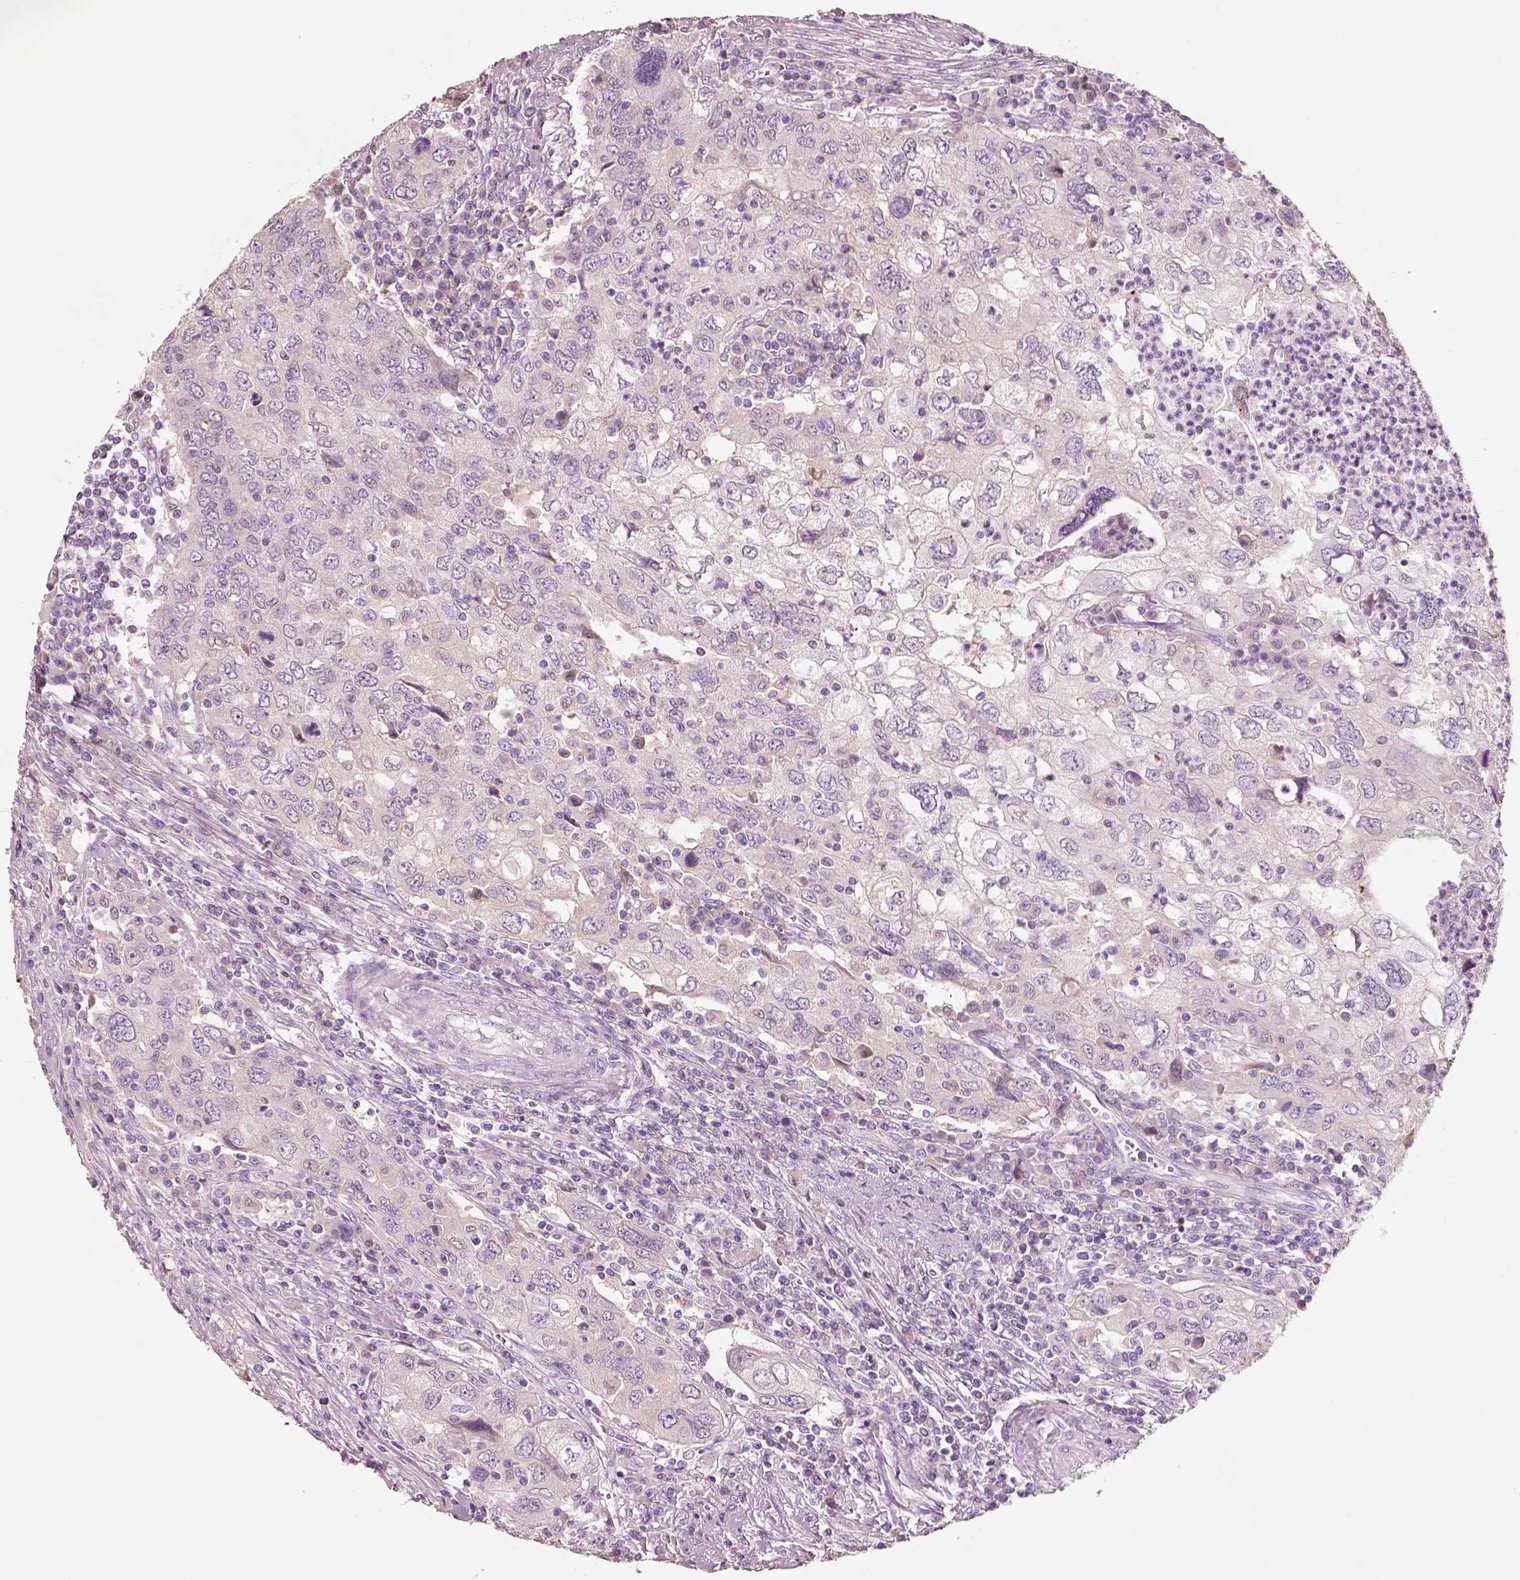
{"staining": {"intensity": "negative", "quantity": "none", "location": "none"}, "tissue": "urothelial cancer", "cell_type": "Tumor cells", "image_type": "cancer", "snomed": [{"axis": "morphology", "description": "Urothelial carcinoma, High grade"}, {"axis": "topography", "description": "Urinary bladder"}], "caption": "Photomicrograph shows no significant protein staining in tumor cells of urothelial carcinoma (high-grade).", "gene": "ELSPBP1", "patient": {"sex": "male", "age": 76}}